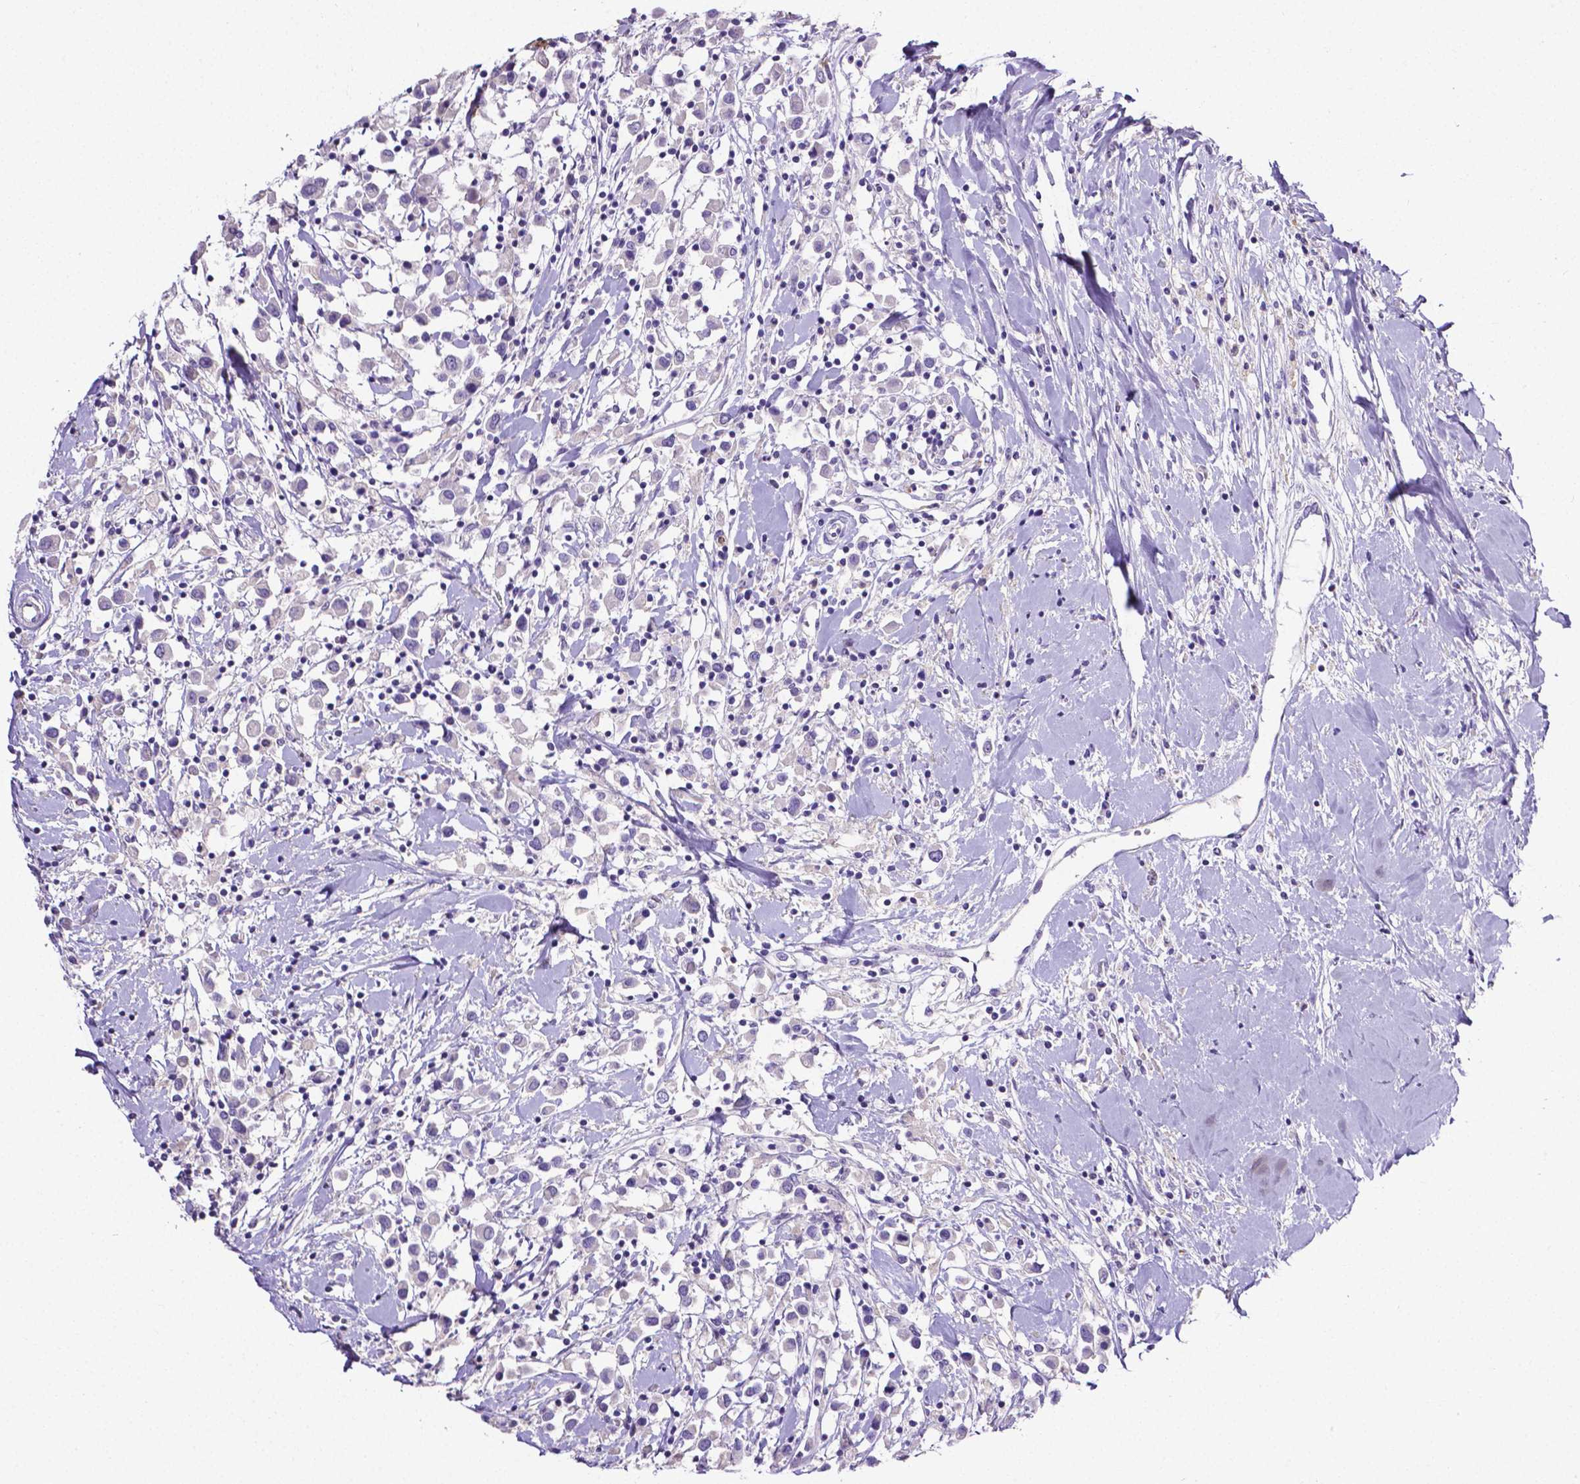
{"staining": {"intensity": "negative", "quantity": "none", "location": "none"}, "tissue": "breast cancer", "cell_type": "Tumor cells", "image_type": "cancer", "snomed": [{"axis": "morphology", "description": "Duct carcinoma"}, {"axis": "topography", "description": "Breast"}], "caption": "Immunohistochemistry (IHC) of human breast cancer (invasive ductal carcinoma) shows no staining in tumor cells.", "gene": "MMP9", "patient": {"sex": "female", "age": 61}}